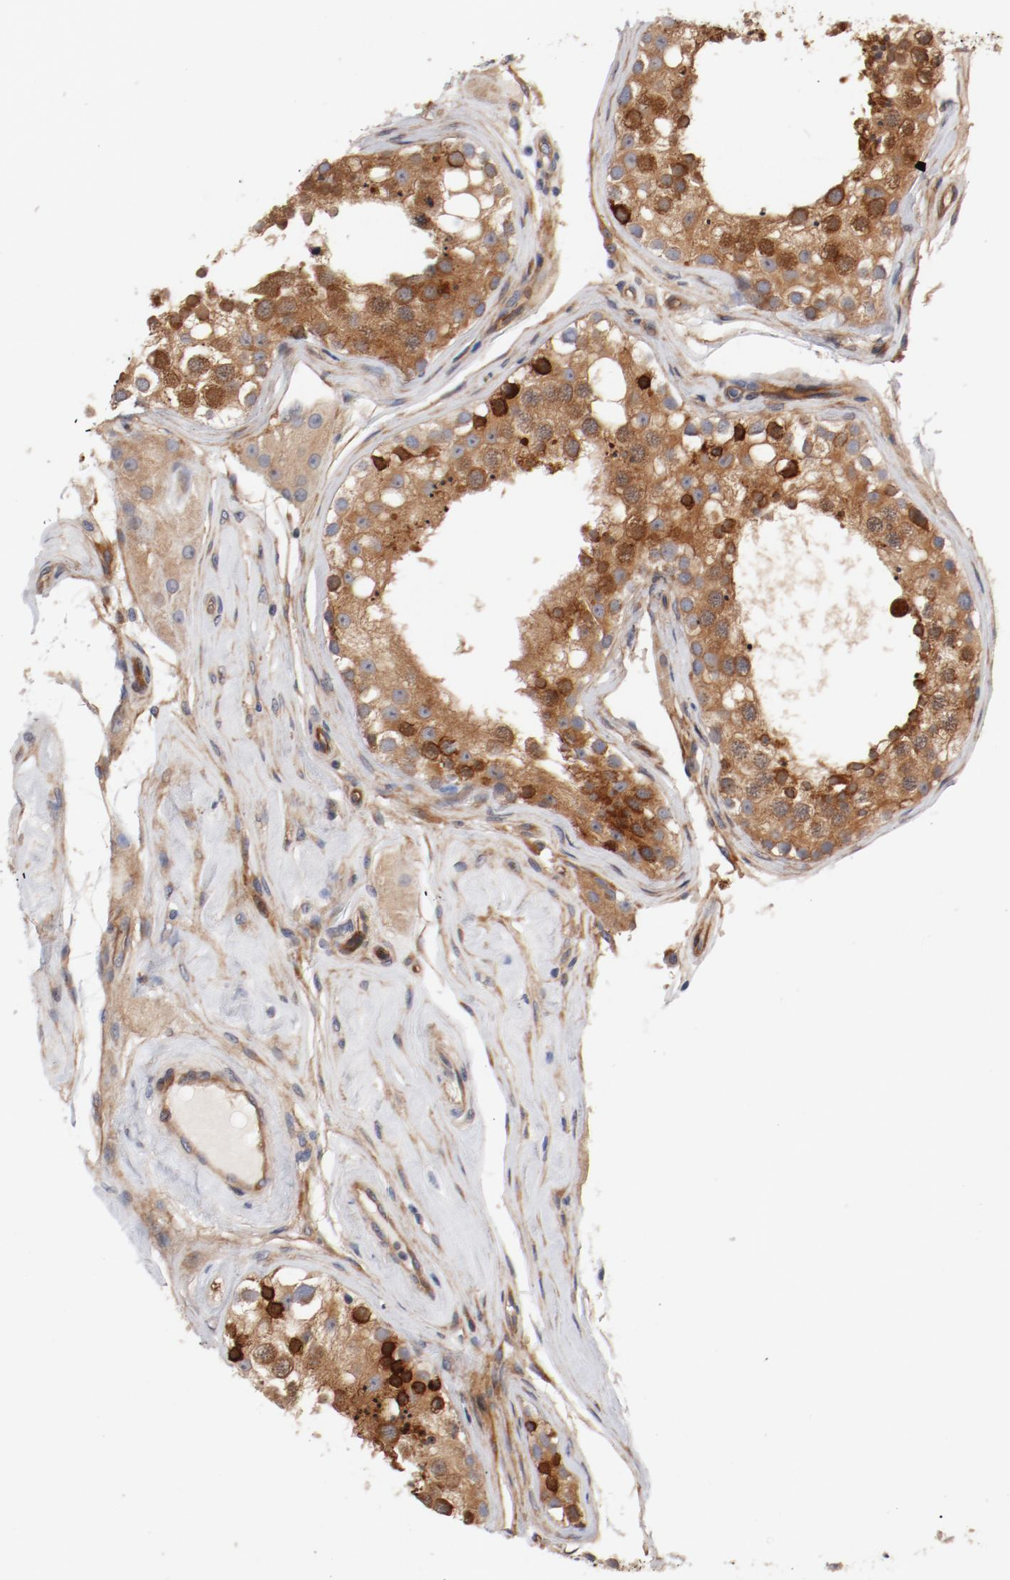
{"staining": {"intensity": "strong", "quantity": ">75%", "location": "cytoplasmic/membranous"}, "tissue": "testis", "cell_type": "Cells in seminiferous ducts", "image_type": "normal", "snomed": [{"axis": "morphology", "description": "Normal tissue, NOS"}, {"axis": "topography", "description": "Testis"}], "caption": "A high amount of strong cytoplasmic/membranous positivity is seen in approximately >75% of cells in seminiferous ducts in unremarkable testis. (IHC, brightfield microscopy, high magnification).", "gene": "PITPNM2", "patient": {"sex": "male", "age": 68}}